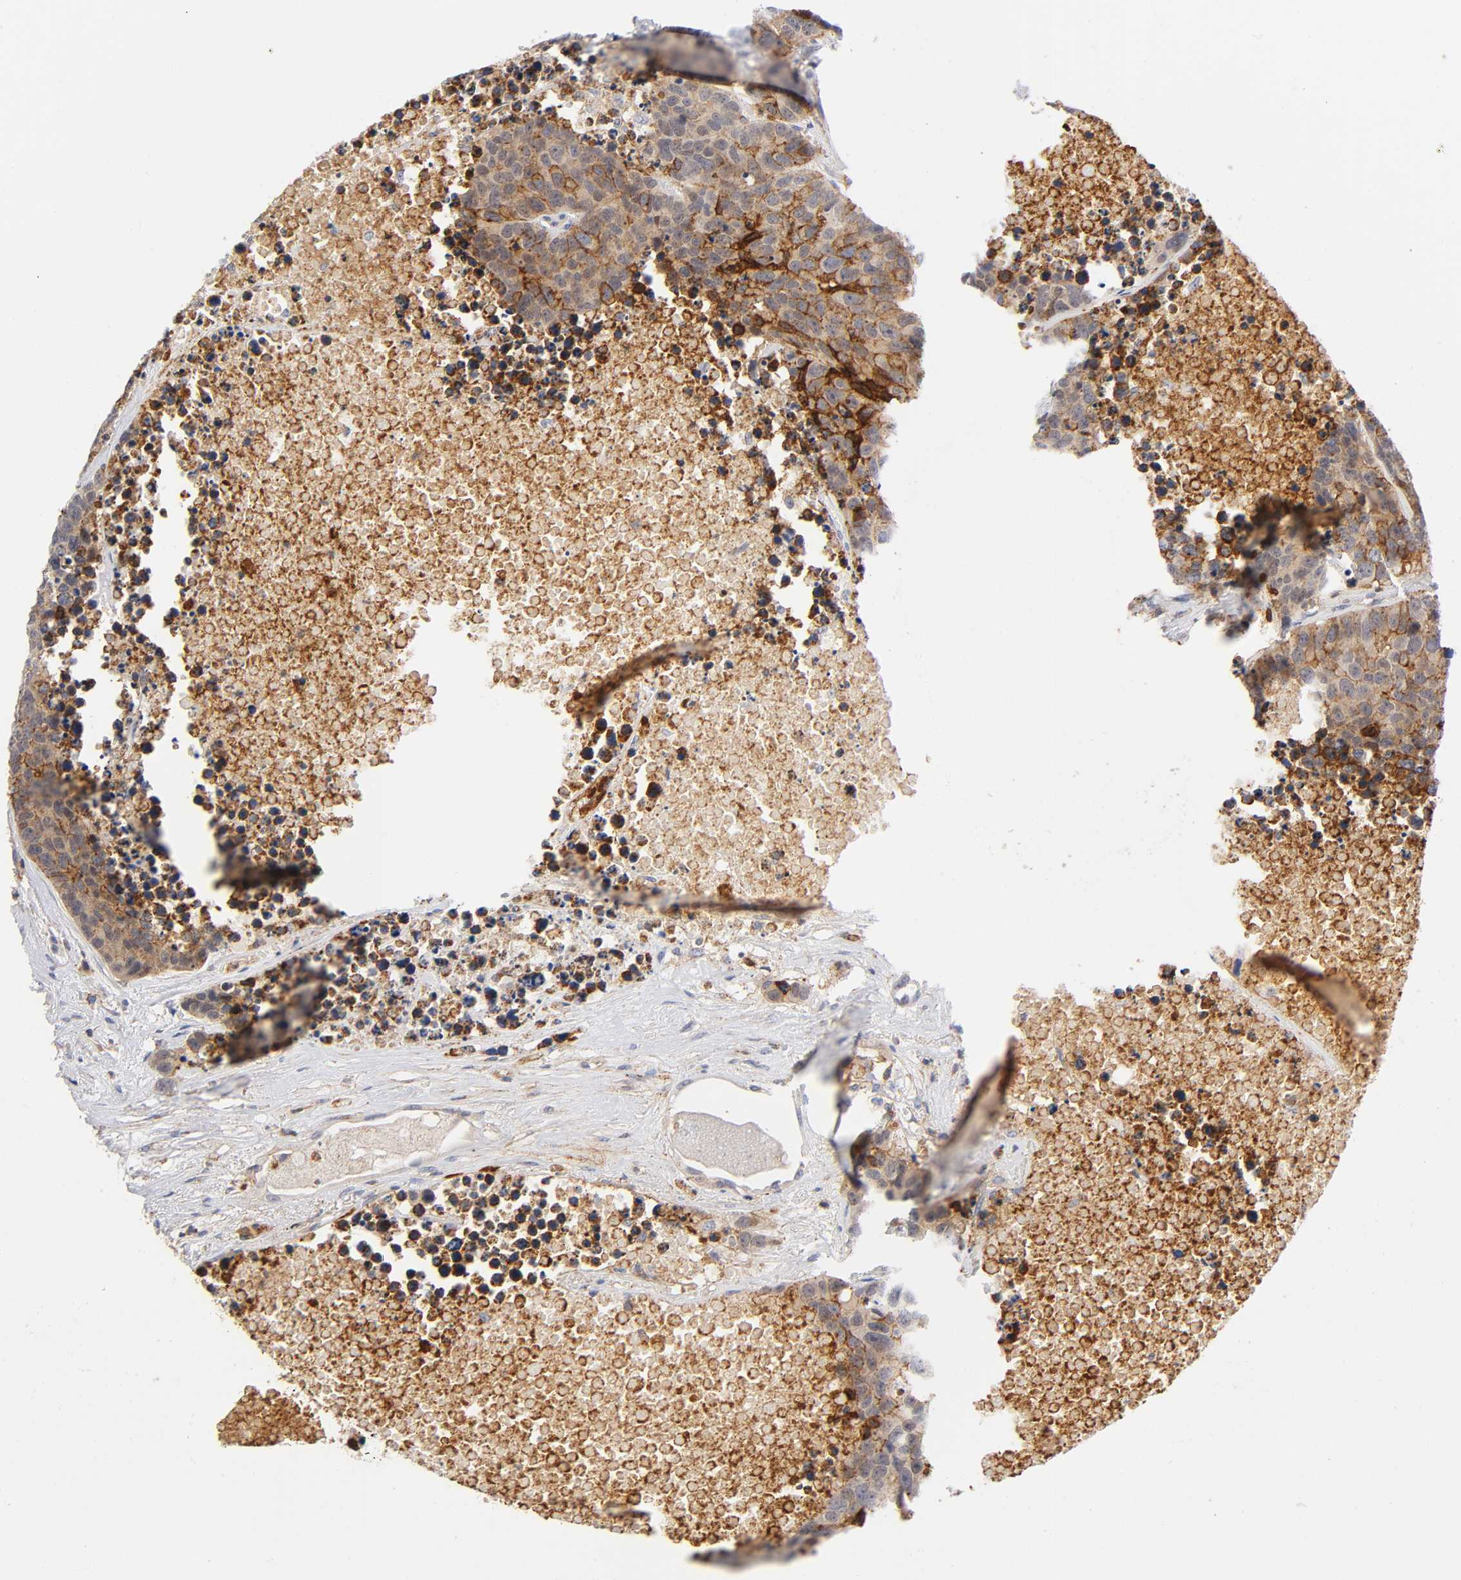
{"staining": {"intensity": "moderate", "quantity": ">75%", "location": "cytoplasmic/membranous"}, "tissue": "carcinoid", "cell_type": "Tumor cells", "image_type": "cancer", "snomed": [{"axis": "morphology", "description": "Carcinoid, malignant, NOS"}, {"axis": "topography", "description": "Lung"}], "caption": "Protein positivity by immunohistochemistry shows moderate cytoplasmic/membranous positivity in approximately >75% of tumor cells in carcinoid (malignant).", "gene": "ANXA7", "patient": {"sex": "male", "age": 60}}